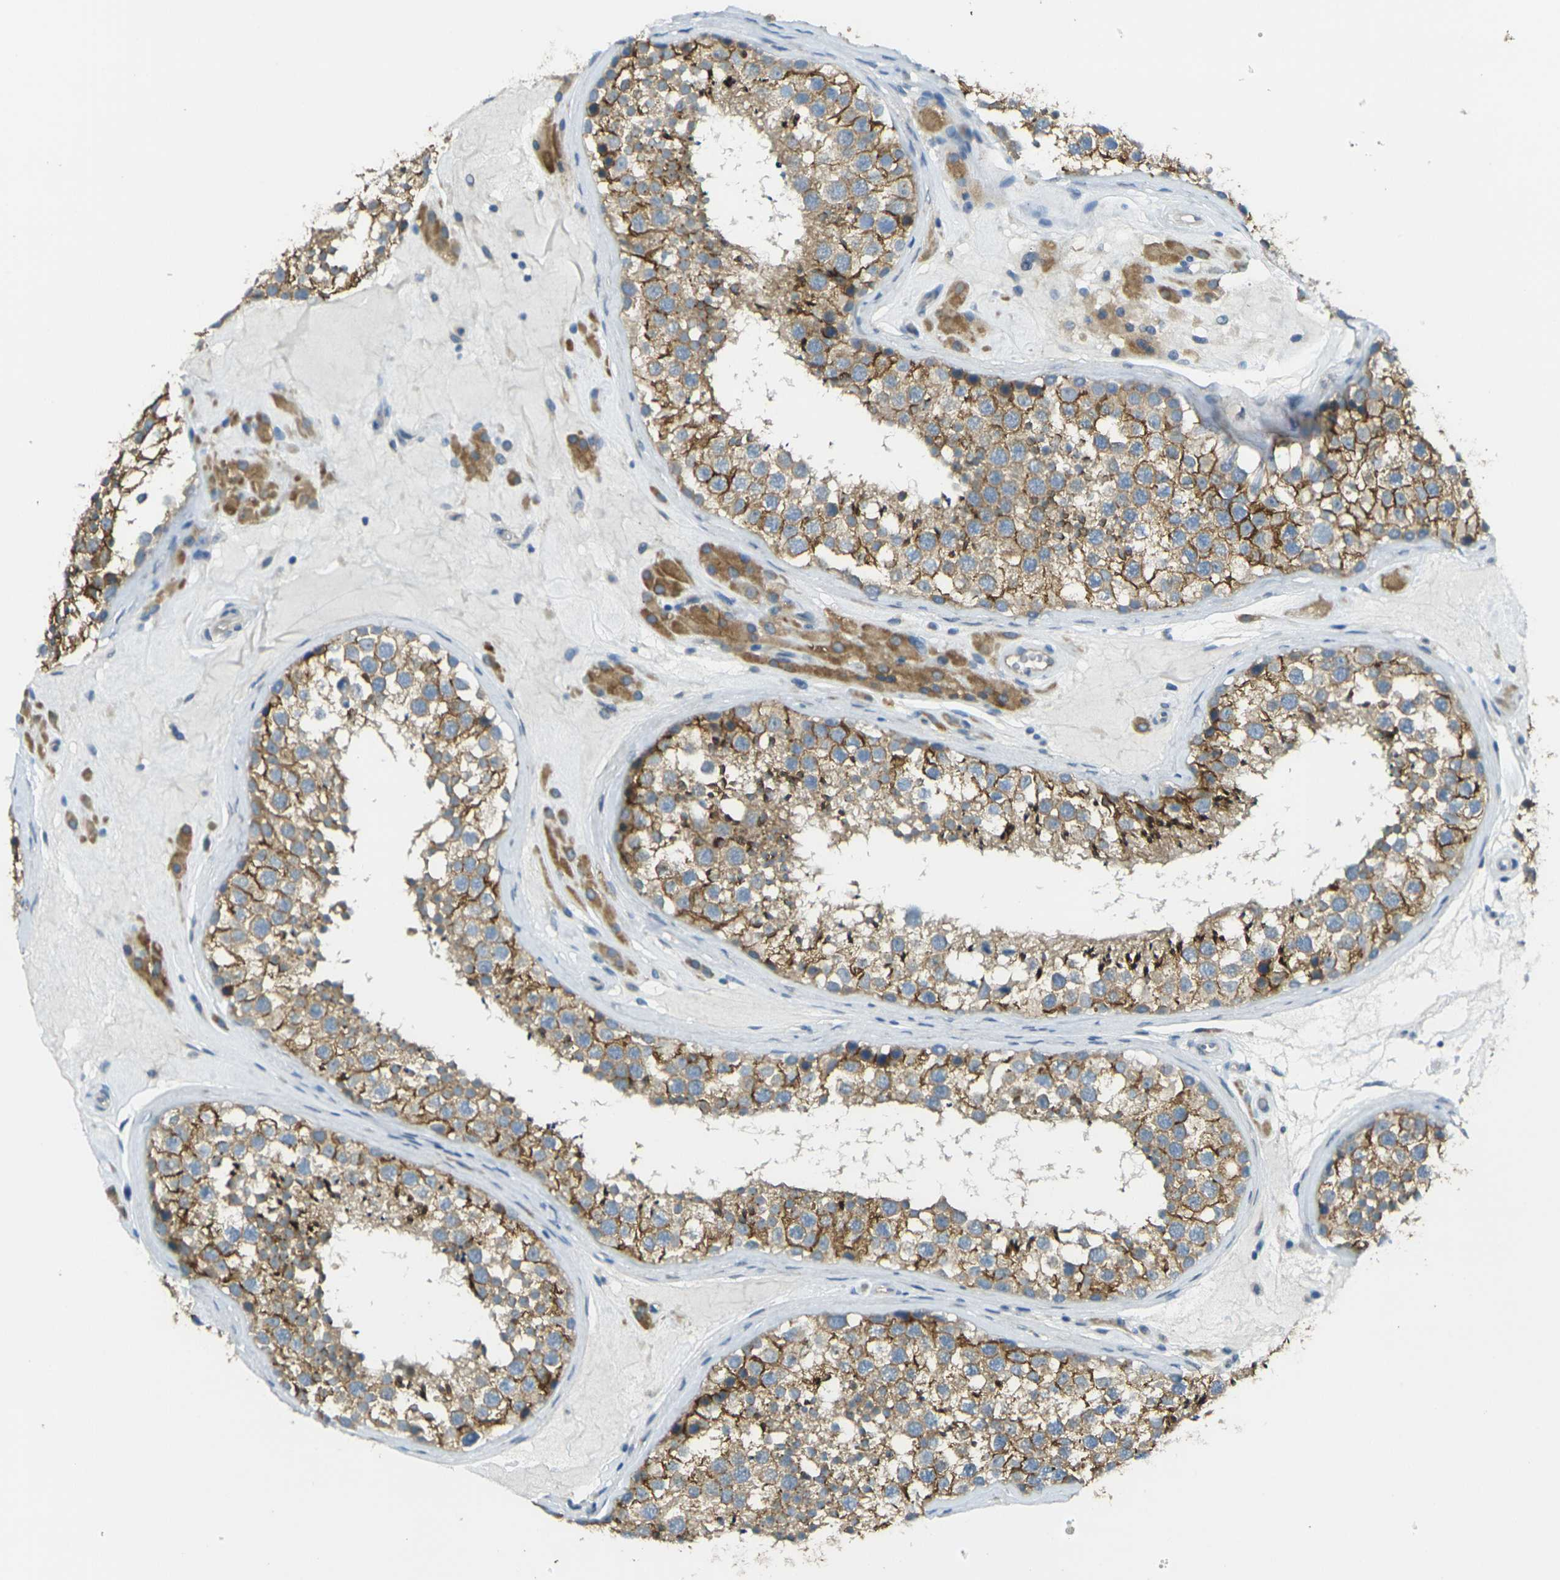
{"staining": {"intensity": "moderate", "quantity": ">75%", "location": "cytoplasmic/membranous"}, "tissue": "testis", "cell_type": "Cells in seminiferous ducts", "image_type": "normal", "snomed": [{"axis": "morphology", "description": "Normal tissue, NOS"}, {"axis": "topography", "description": "Testis"}], "caption": "This is an image of IHC staining of normal testis, which shows moderate expression in the cytoplasmic/membranous of cells in seminiferous ducts.", "gene": "RHBDD1", "patient": {"sex": "male", "age": 46}}